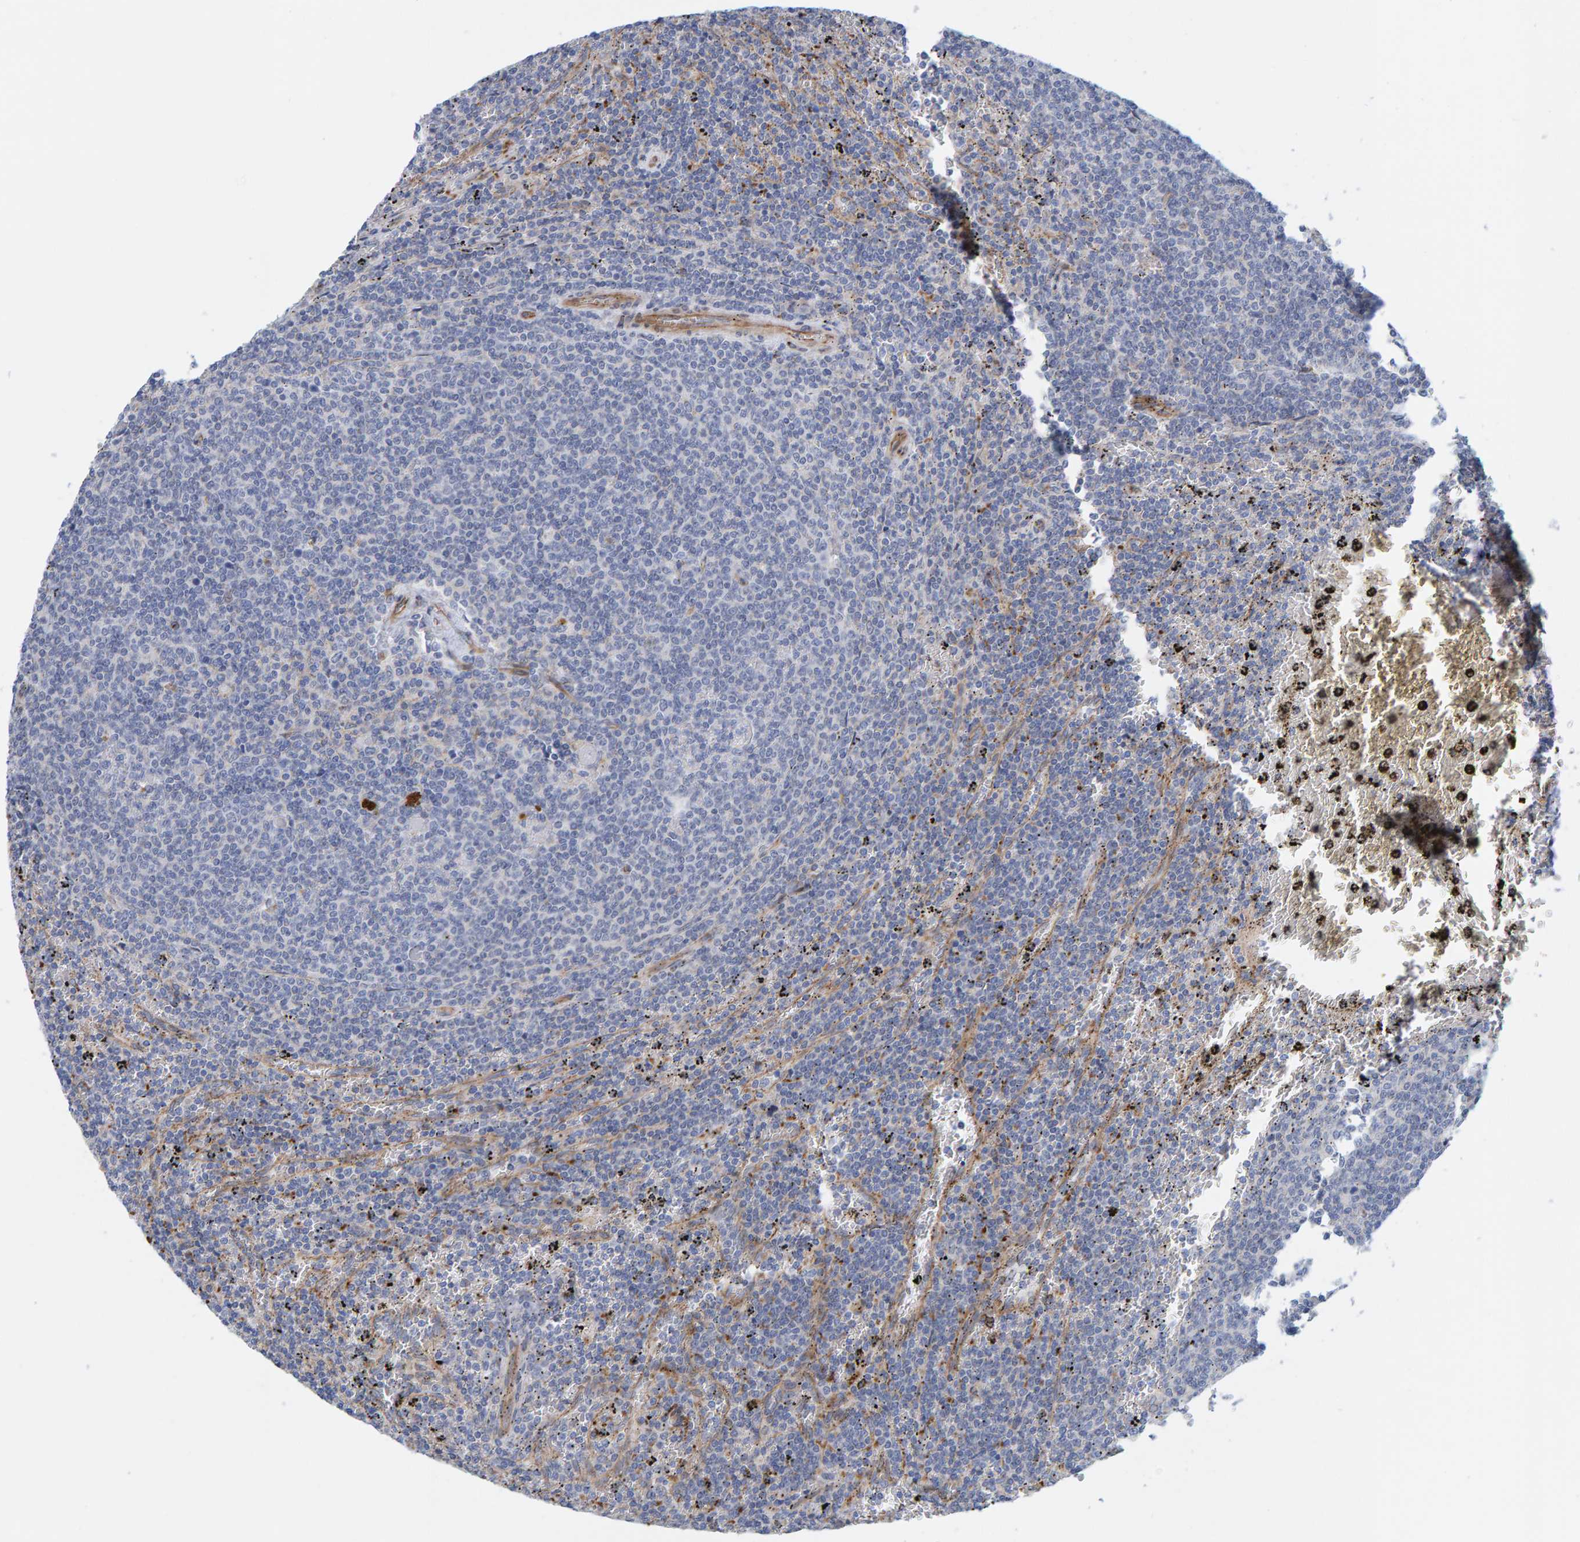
{"staining": {"intensity": "negative", "quantity": "none", "location": "none"}, "tissue": "lymphoma", "cell_type": "Tumor cells", "image_type": "cancer", "snomed": [{"axis": "morphology", "description": "Malignant lymphoma, non-Hodgkin's type, Low grade"}, {"axis": "topography", "description": "Spleen"}], "caption": "This micrograph is of low-grade malignant lymphoma, non-Hodgkin's type stained with IHC to label a protein in brown with the nuclei are counter-stained blue. There is no expression in tumor cells. Brightfield microscopy of immunohistochemistry stained with DAB (brown) and hematoxylin (blue), captured at high magnification.", "gene": "KRBA2", "patient": {"sex": "female", "age": 50}}